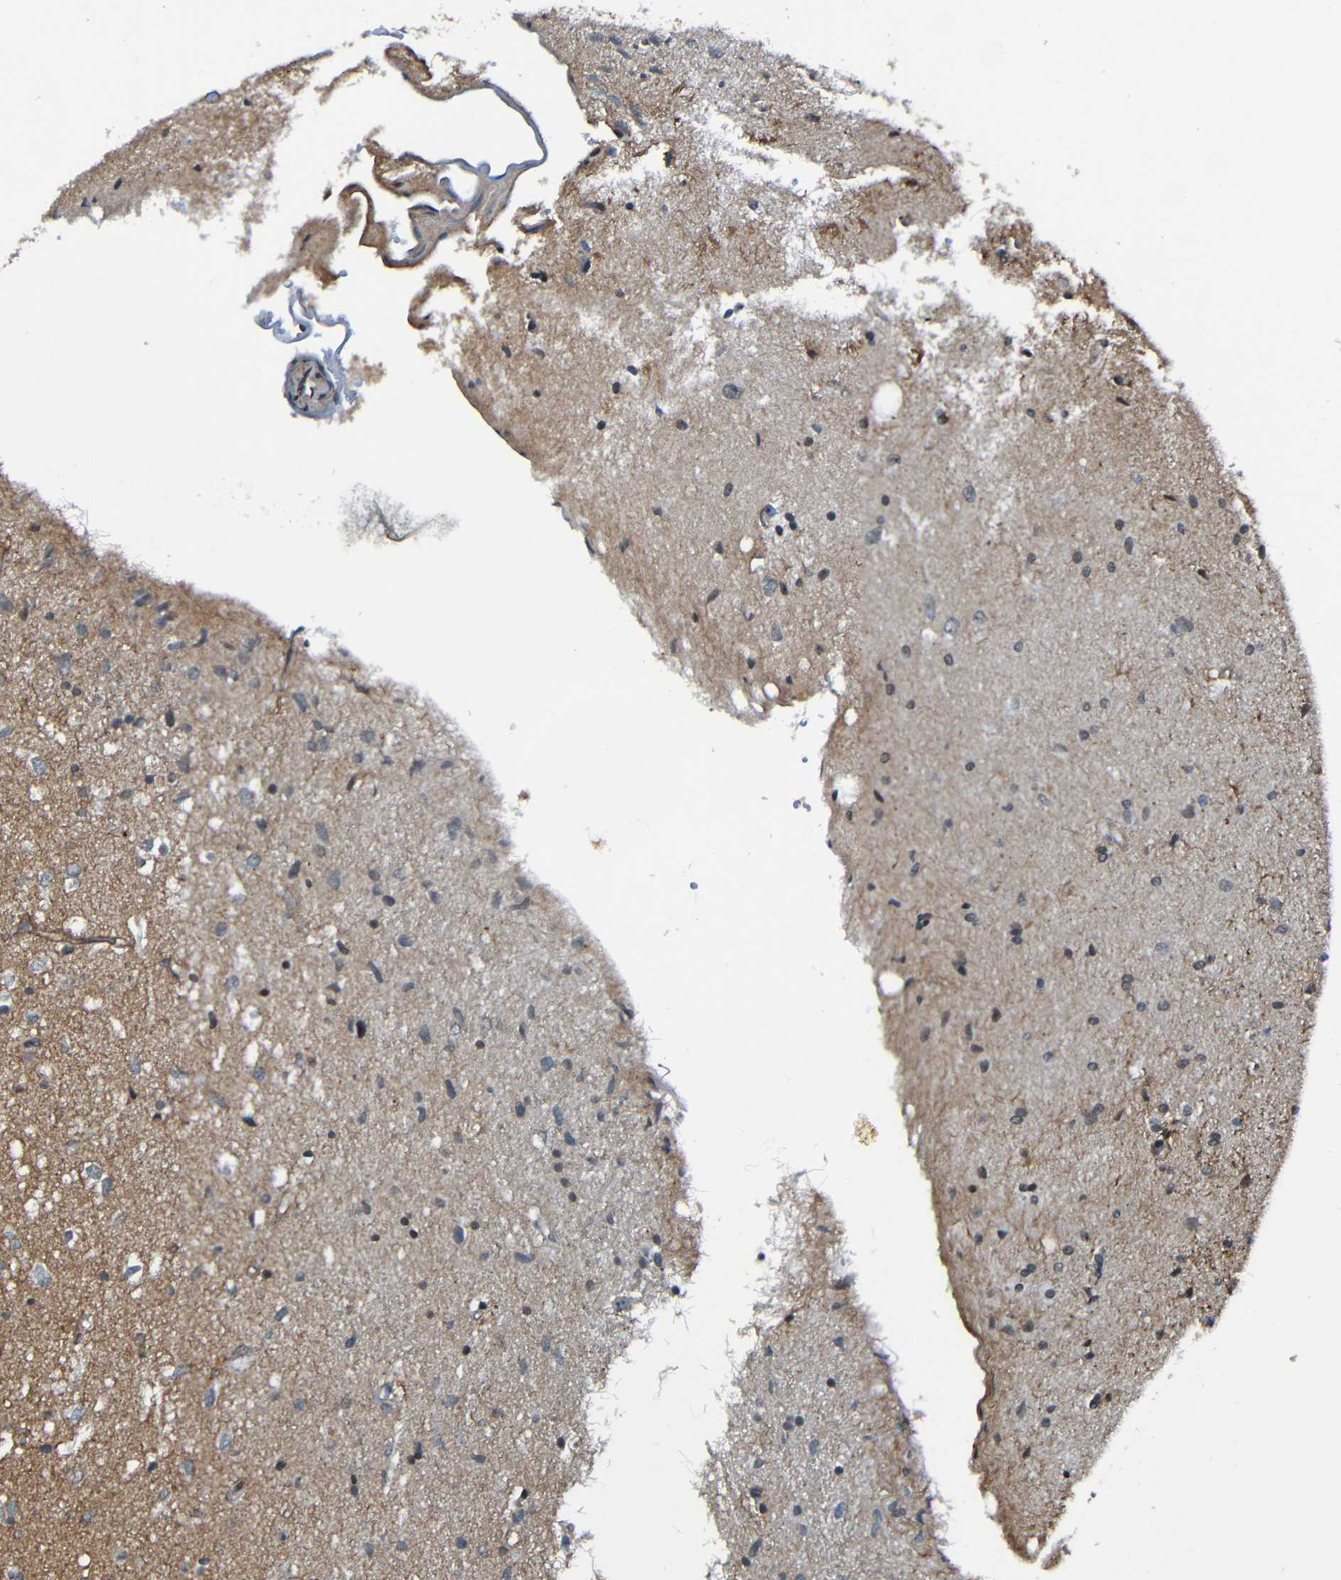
{"staining": {"intensity": "weak", "quantity": "<25%", "location": "cytoplasmic/membranous,nuclear"}, "tissue": "glioma", "cell_type": "Tumor cells", "image_type": "cancer", "snomed": [{"axis": "morphology", "description": "Glioma, malignant, Low grade"}, {"axis": "topography", "description": "Brain"}], "caption": "The micrograph shows no significant expression in tumor cells of malignant low-grade glioma.", "gene": "LGR5", "patient": {"sex": "male", "age": 77}}